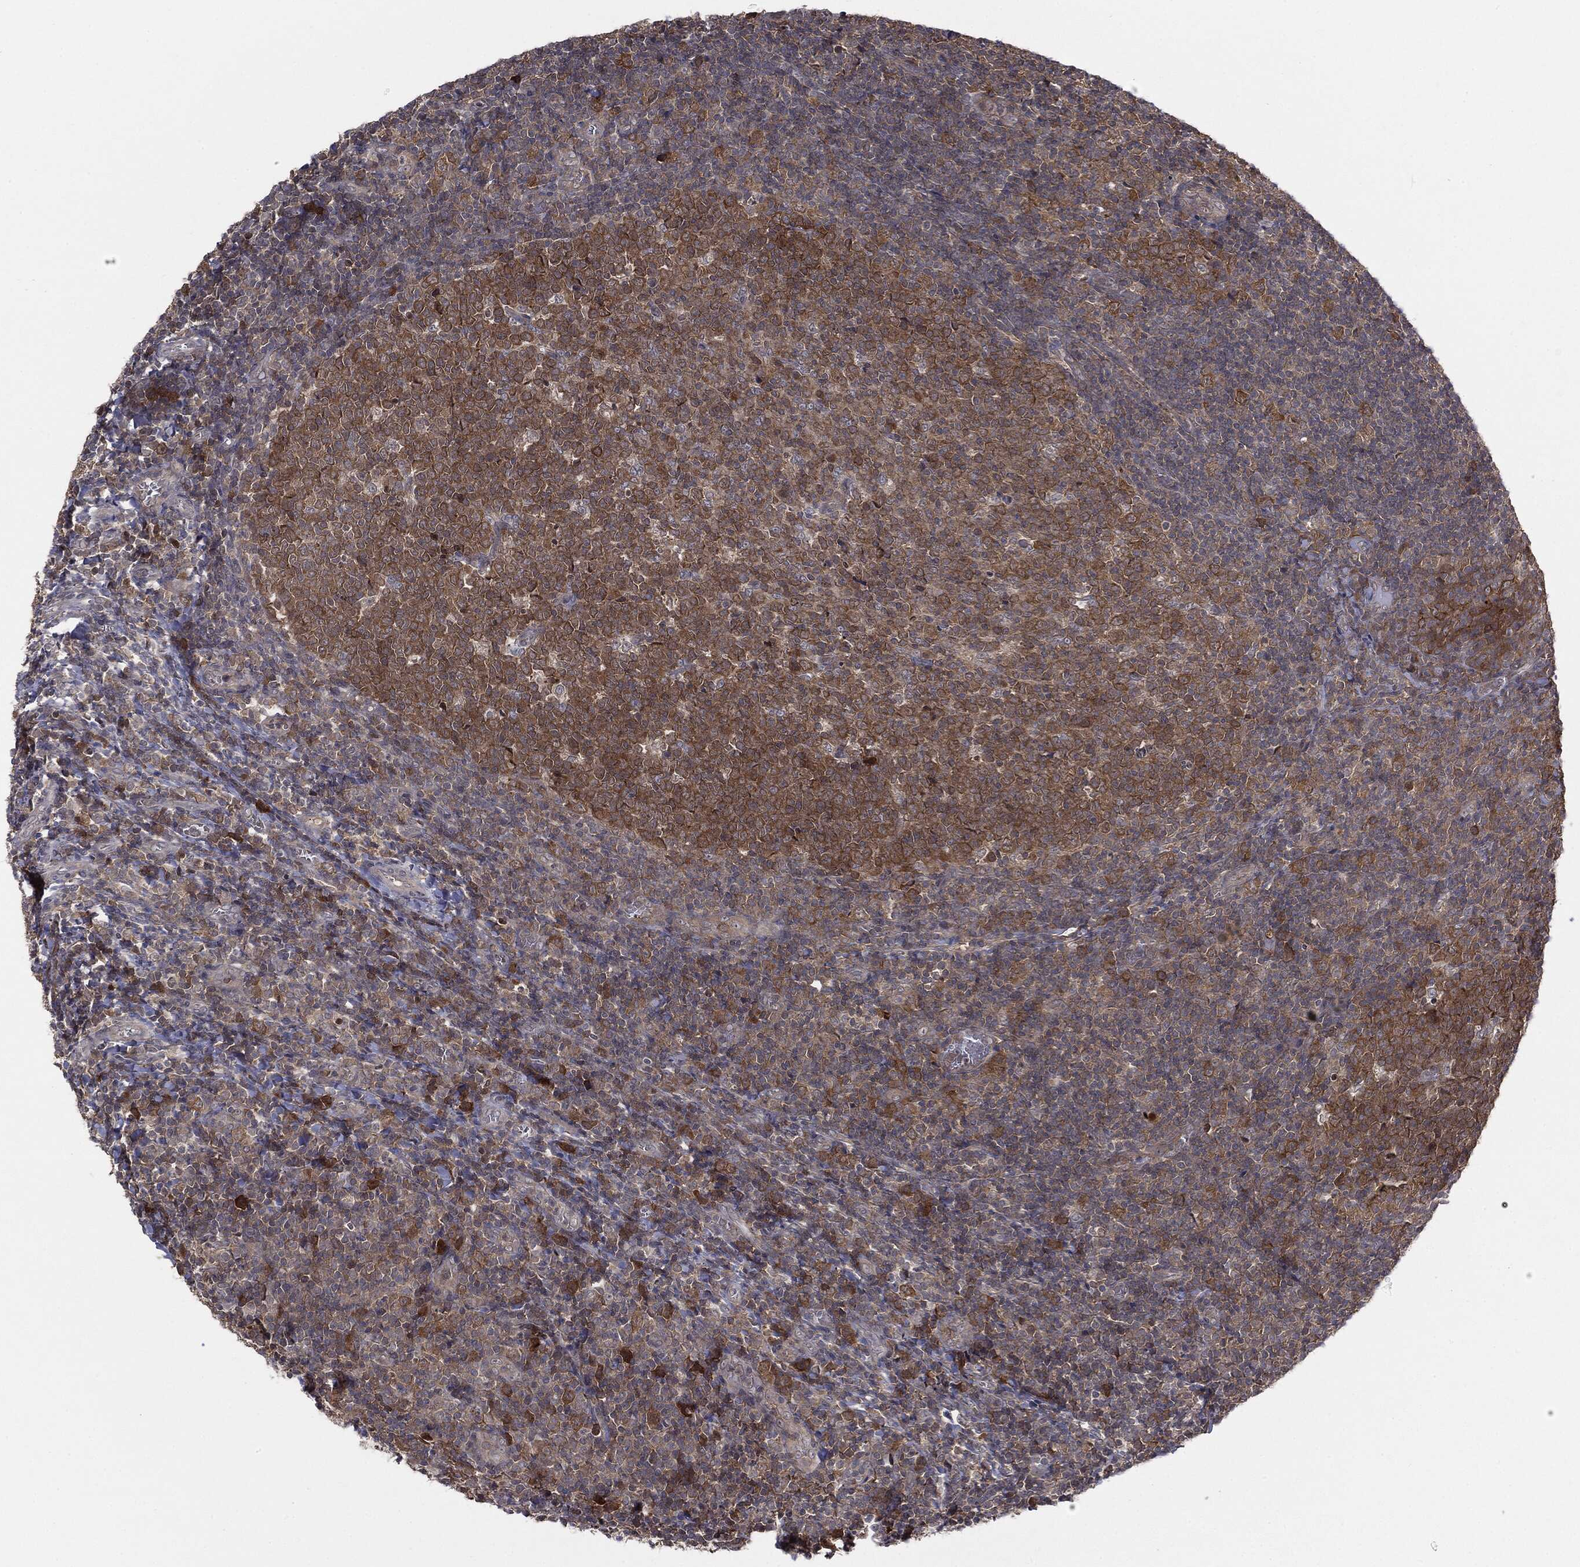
{"staining": {"intensity": "moderate", "quantity": ">75%", "location": "cytoplasmic/membranous"}, "tissue": "tonsil", "cell_type": "Germinal center cells", "image_type": "normal", "snomed": [{"axis": "morphology", "description": "Normal tissue, NOS"}, {"axis": "topography", "description": "Tonsil"}], "caption": "Protein staining shows moderate cytoplasmic/membranous staining in about >75% of germinal center cells in unremarkable tonsil.", "gene": "KRT7", "patient": {"sex": "female", "age": 5}}